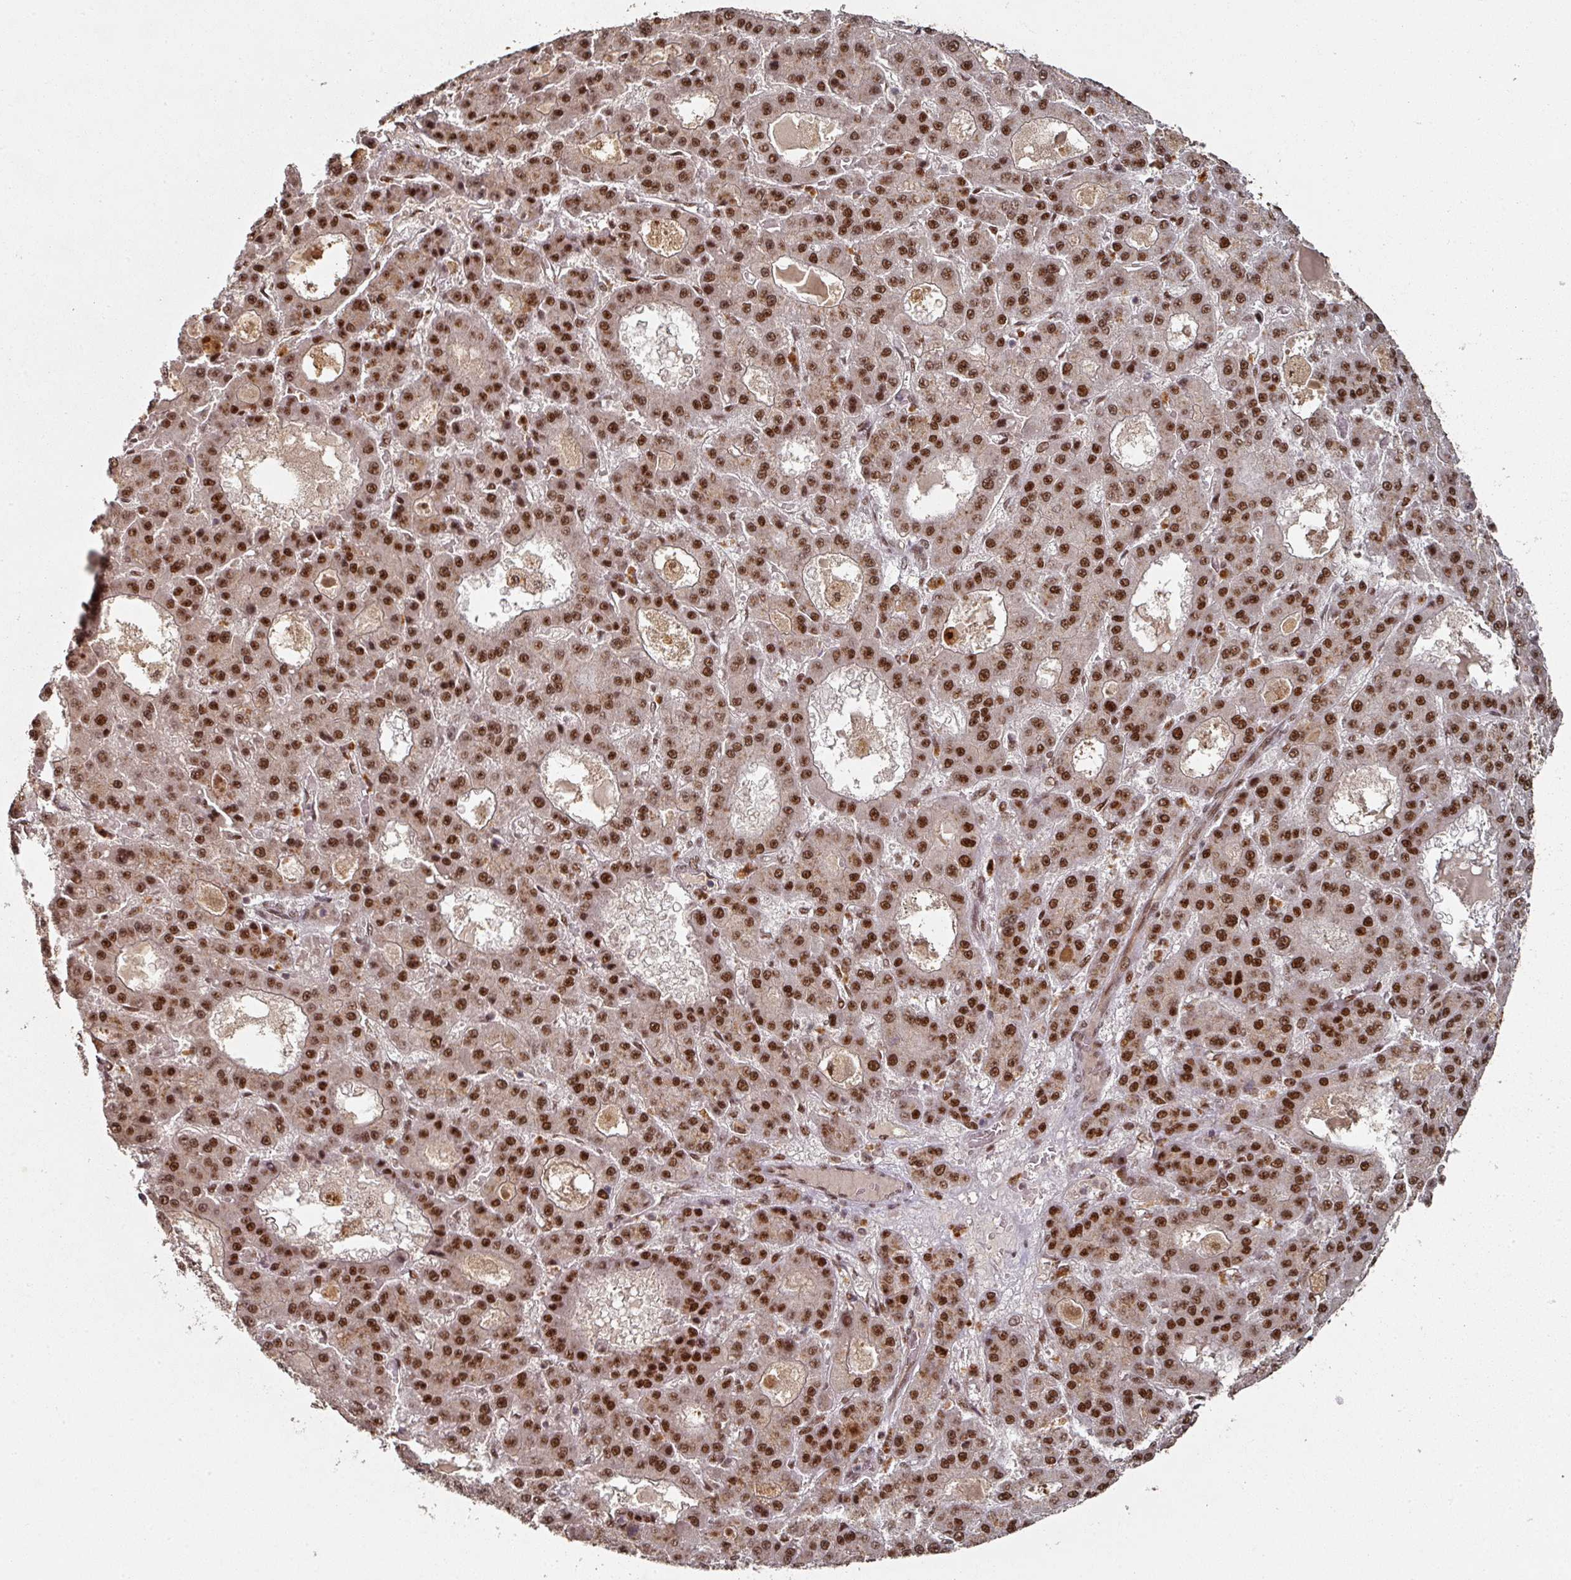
{"staining": {"intensity": "strong", "quantity": ">75%", "location": "nuclear"}, "tissue": "liver cancer", "cell_type": "Tumor cells", "image_type": "cancer", "snomed": [{"axis": "morphology", "description": "Carcinoma, Hepatocellular, NOS"}, {"axis": "topography", "description": "Liver"}], "caption": "DAB (3,3'-diaminobenzidine) immunohistochemical staining of liver hepatocellular carcinoma shows strong nuclear protein positivity in about >75% of tumor cells. The staining was performed using DAB to visualize the protein expression in brown, while the nuclei were stained in blue with hematoxylin (Magnification: 20x).", "gene": "MEPCE", "patient": {"sex": "male", "age": 70}}